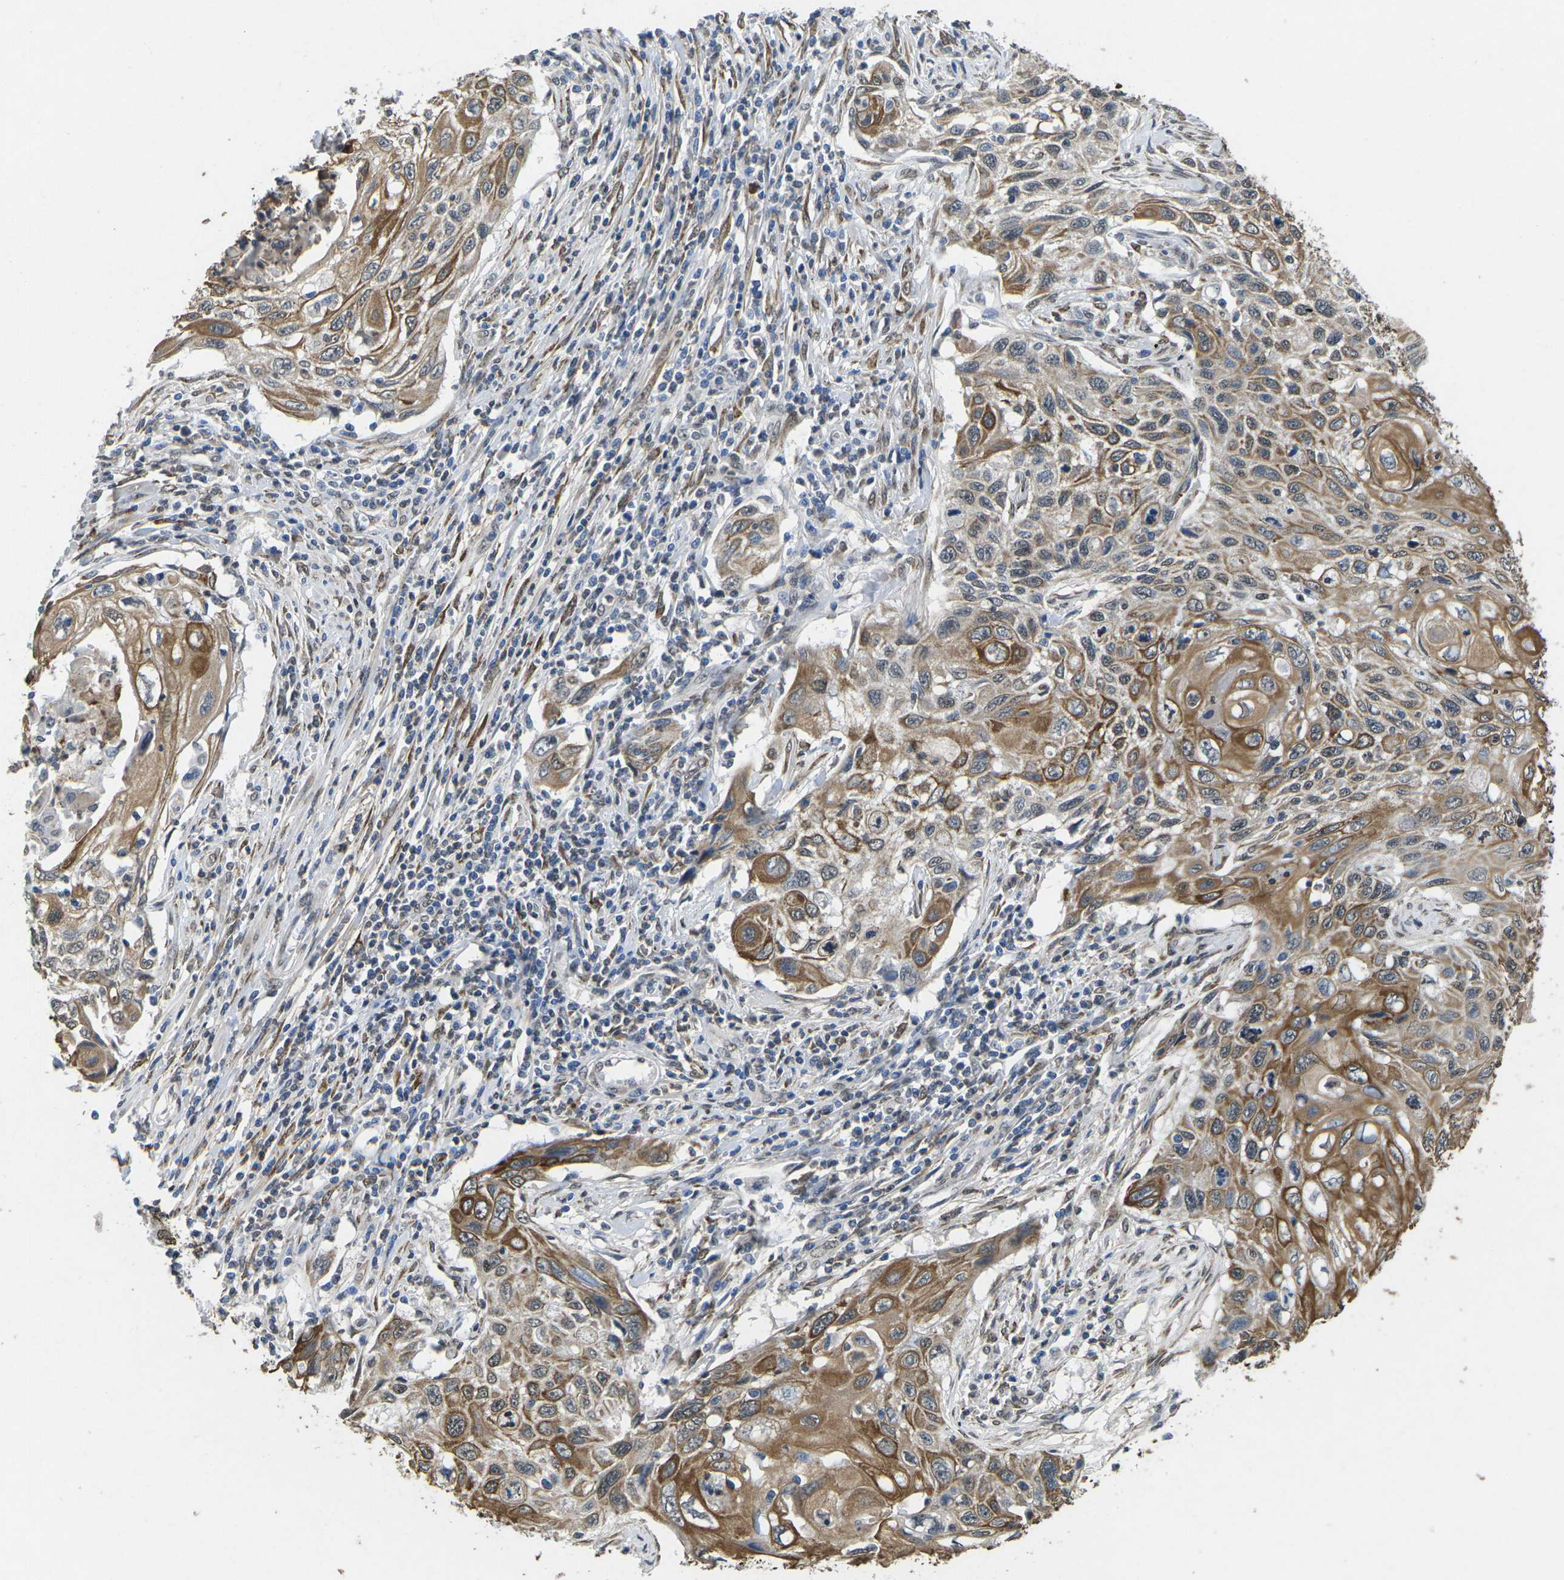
{"staining": {"intensity": "moderate", "quantity": ">75%", "location": "cytoplasmic/membranous"}, "tissue": "cervical cancer", "cell_type": "Tumor cells", "image_type": "cancer", "snomed": [{"axis": "morphology", "description": "Squamous cell carcinoma, NOS"}, {"axis": "topography", "description": "Cervix"}], "caption": "Brown immunohistochemical staining in human cervical squamous cell carcinoma demonstrates moderate cytoplasmic/membranous positivity in approximately >75% of tumor cells.", "gene": "SCNN1B", "patient": {"sex": "female", "age": 70}}